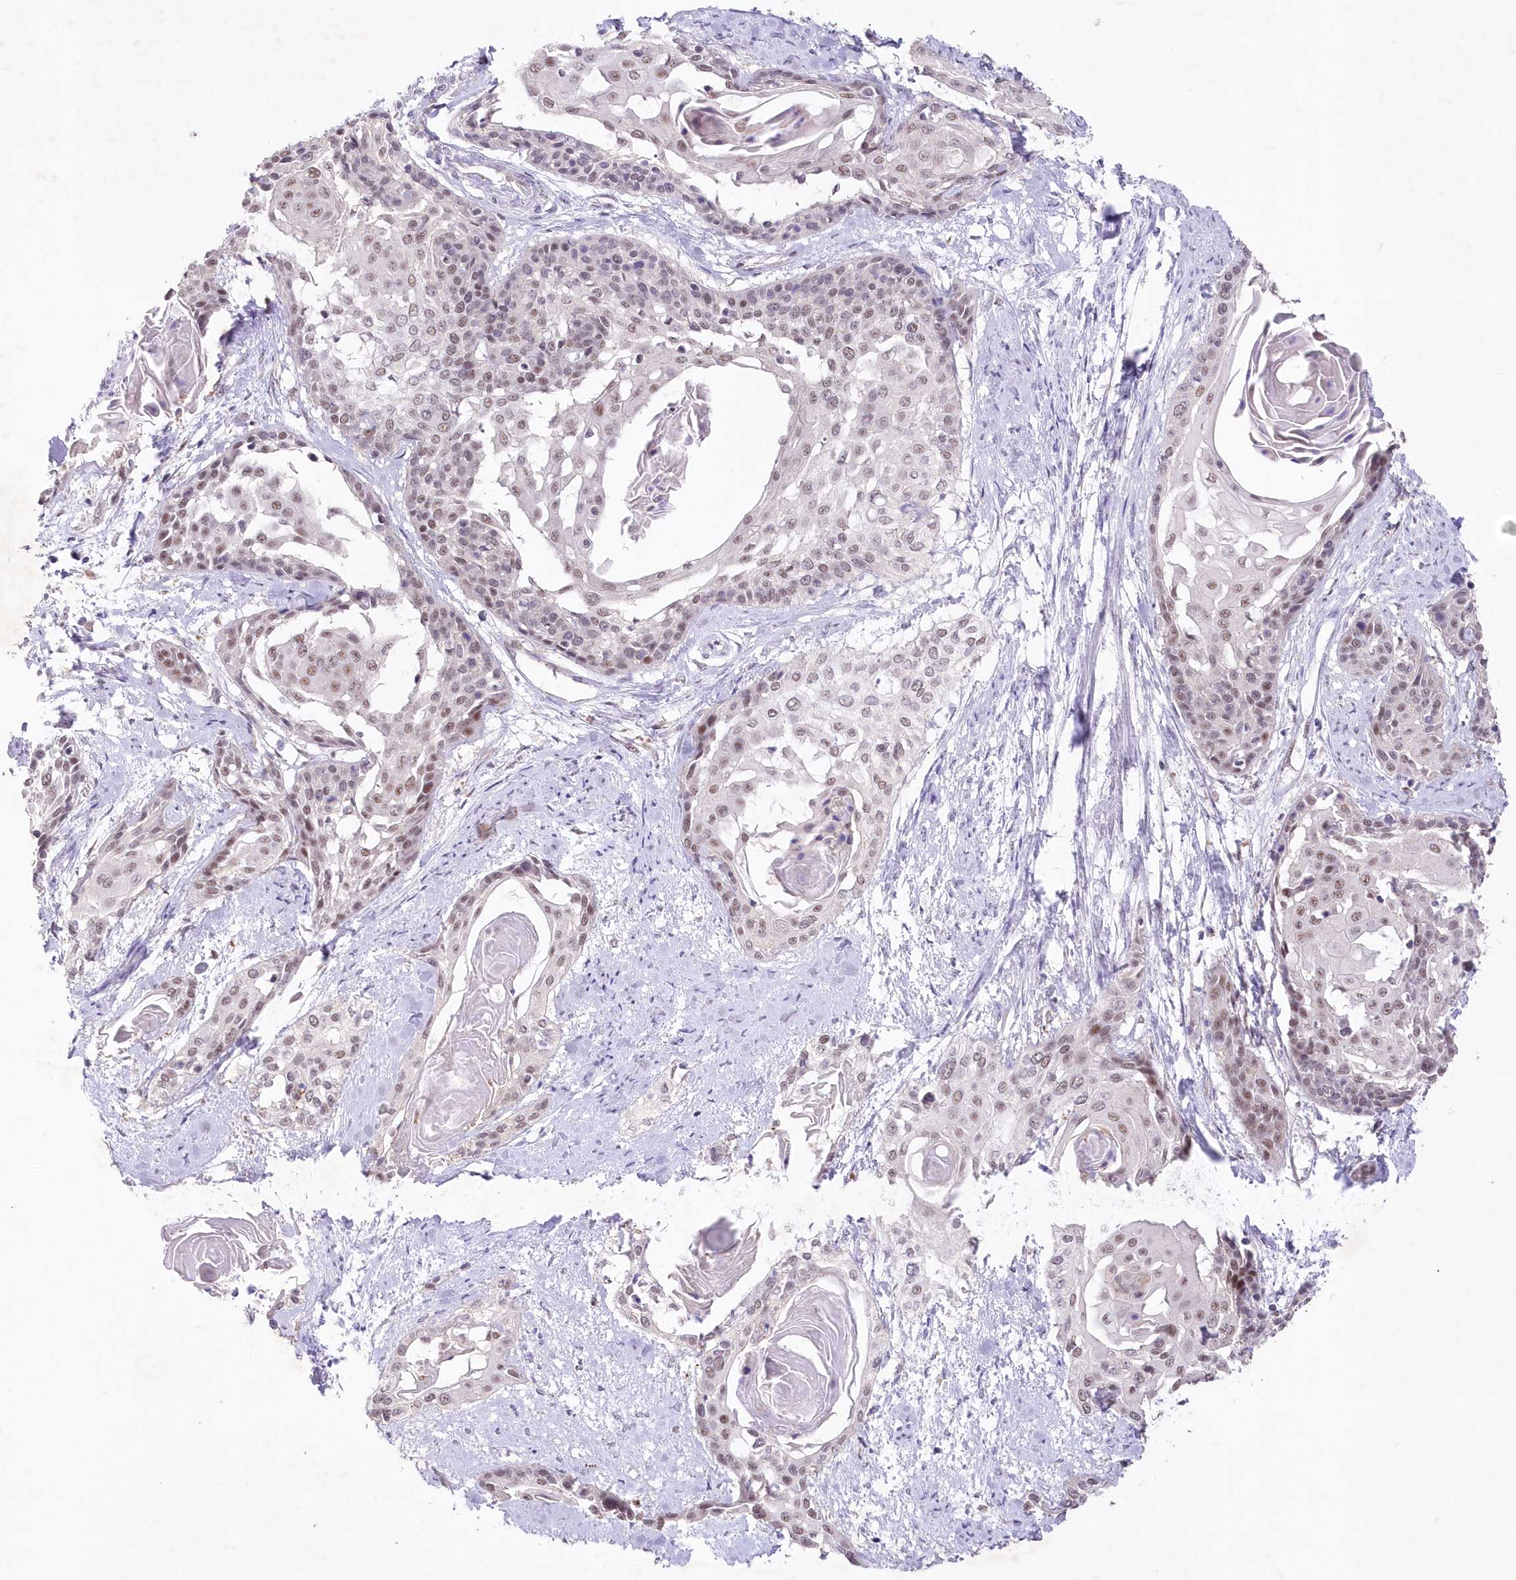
{"staining": {"intensity": "weak", "quantity": "25%-75%", "location": "nuclear"}, "tissue": "cervical cancer", "cell_type": "Tumor cells", "image_type": "cancer", "snomed": [{"axis": "morphology", "description": "Squamous cell carcinoma, NOS"}, {"axis": "topography", "description": "Cervix"}], "caption": "A photomicrograph of human squamous cell carcinoma (cervical) stained for a protein exhibits weak nuclear brown staining in tumor cells.", "gene": "RBM27", "patient": {"sex": "female", "age": 57}}